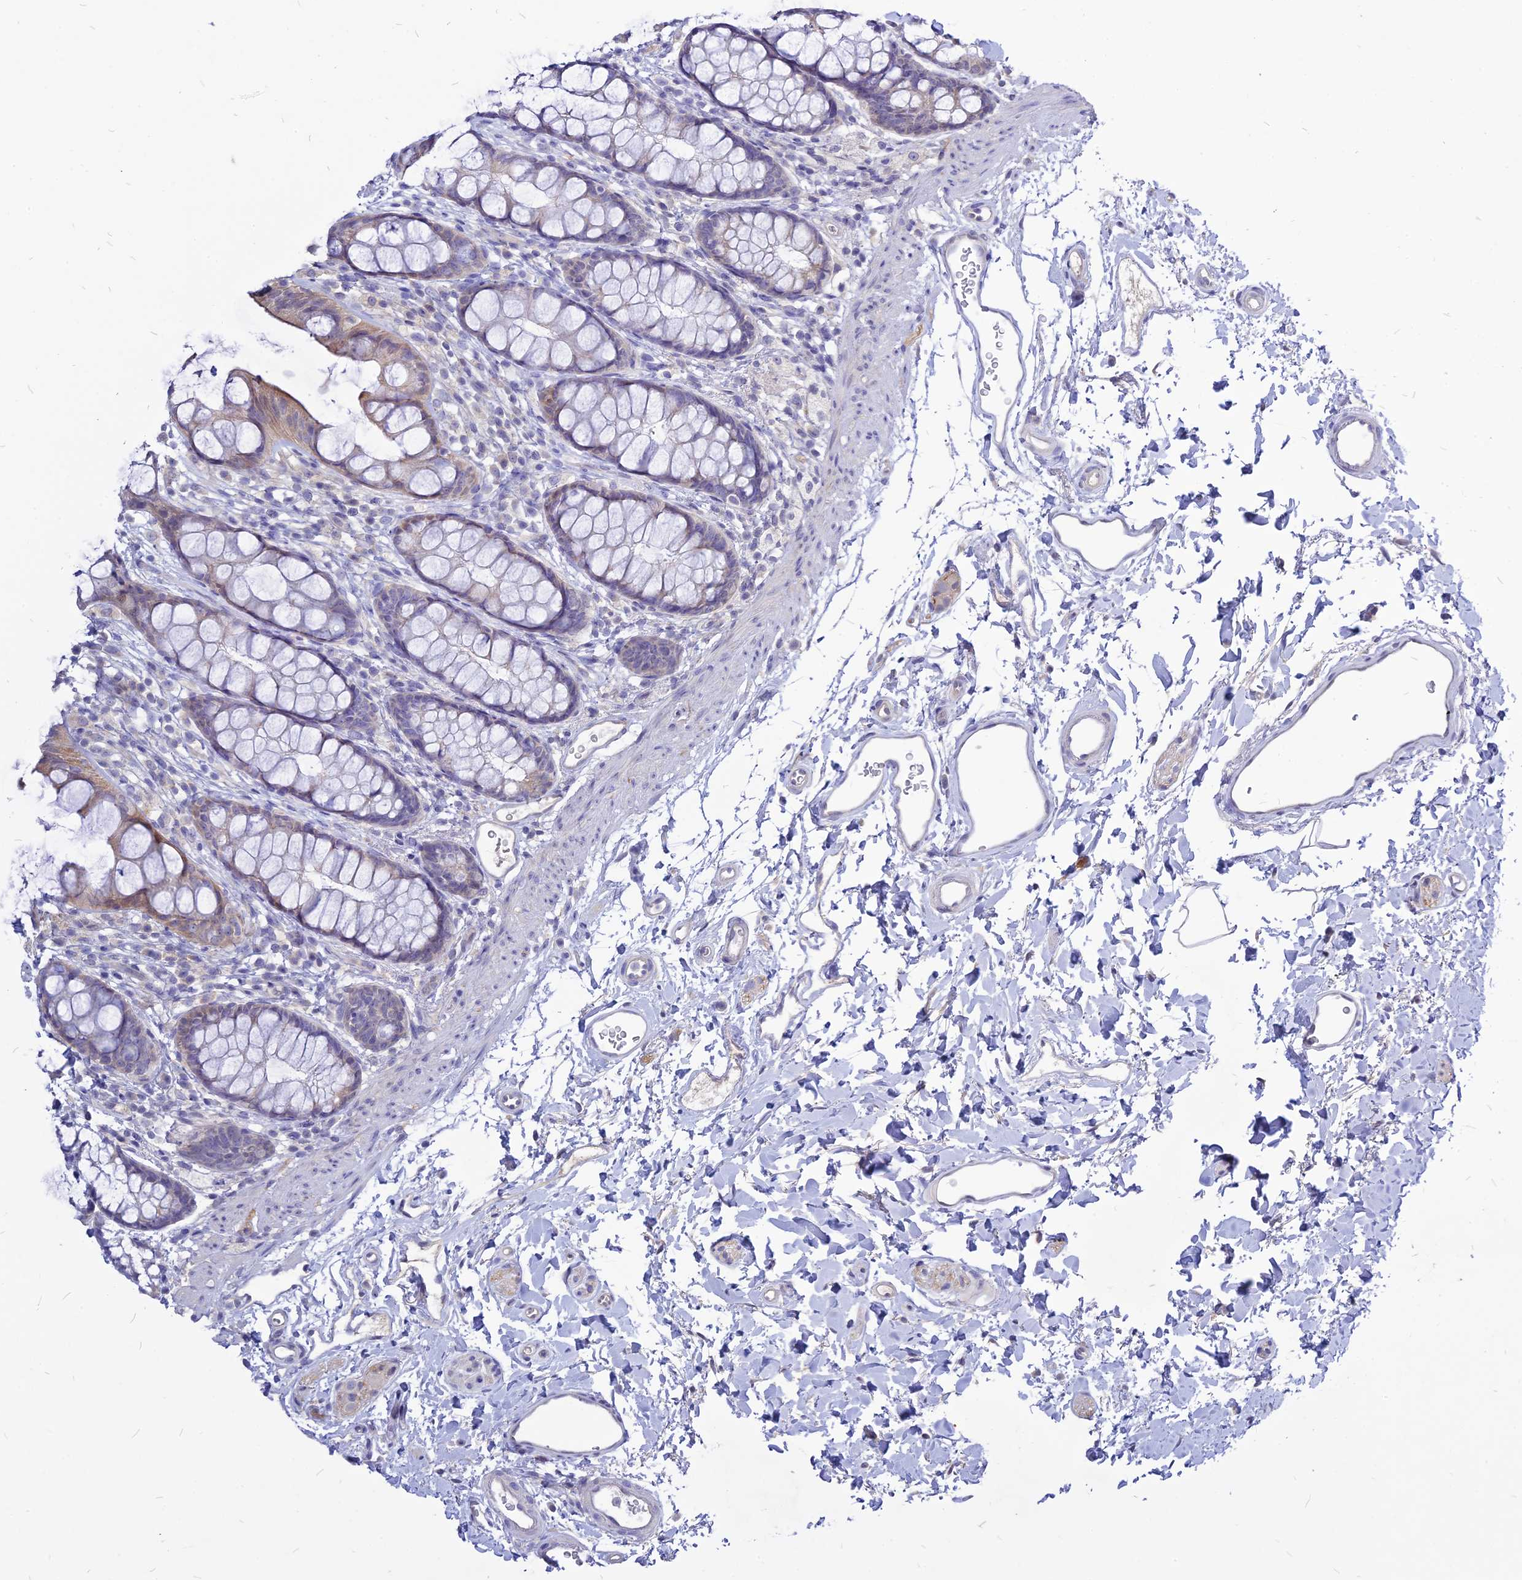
{"staining": {"intensity": "weak", "quantity": "<25%", "location": "cytoplasmic/membranous"}, "tissue": "rectum", "cell_type": "Glandular cells", "image_type": "normal", "snomed": [{"axis": "morphology", "description": "Normal tissue, NOS"}, {"axis": "topography", "description": "Rectum"}], "caption": "DAB (3,3'-diaminobenzidine) immunohistochemical staining of benign human rectum demonstrates no significant staining in glandular cells.", "gene": "CZIB", "patient": {"sex": "female", "age": 65}}